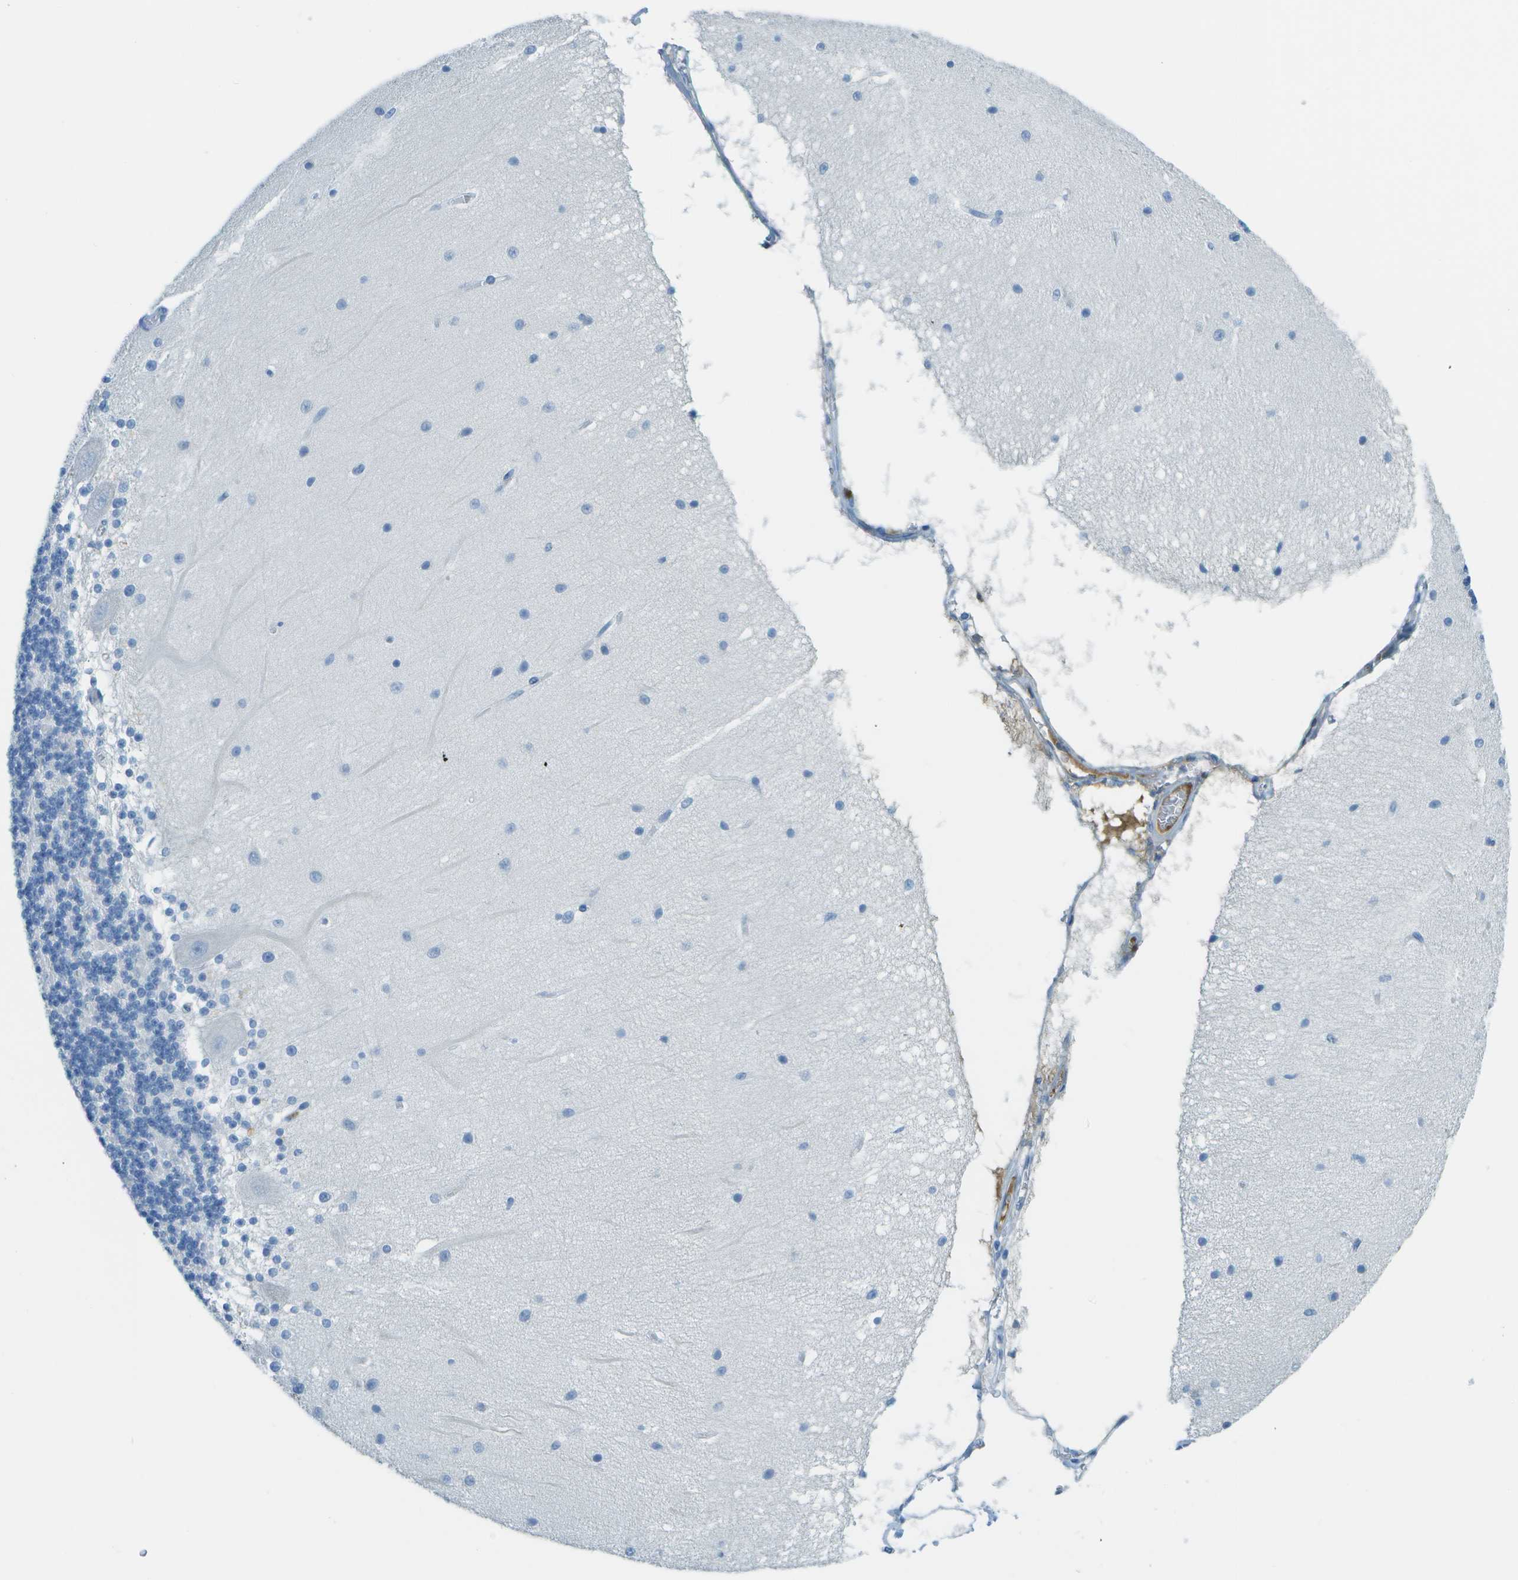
{"staining": {"intensity": "negative", "quantity": "none", "location": "none"}, "tissue": "cerebellum", "cell_type": "Cells in granular layer", "image_type": "normal", "snomed": [{"axis": "morphology", "description": "Normal tissue, NOS"}, {"axis": "topography", "description": "Cerebellum"}], "caption": "High magnification brightfield microscopy of benign cerebellum stained with DAB (brown) and counterstained with hematoxylin (blue): cells in granular layer show no significant expression. (DAB (3,3'-diaminobenzidine) immunohistochemistry (IHC) with hematoxylin counter stain).", "gene": "C1S", "patient": {"sex": "female", "age": 54}}